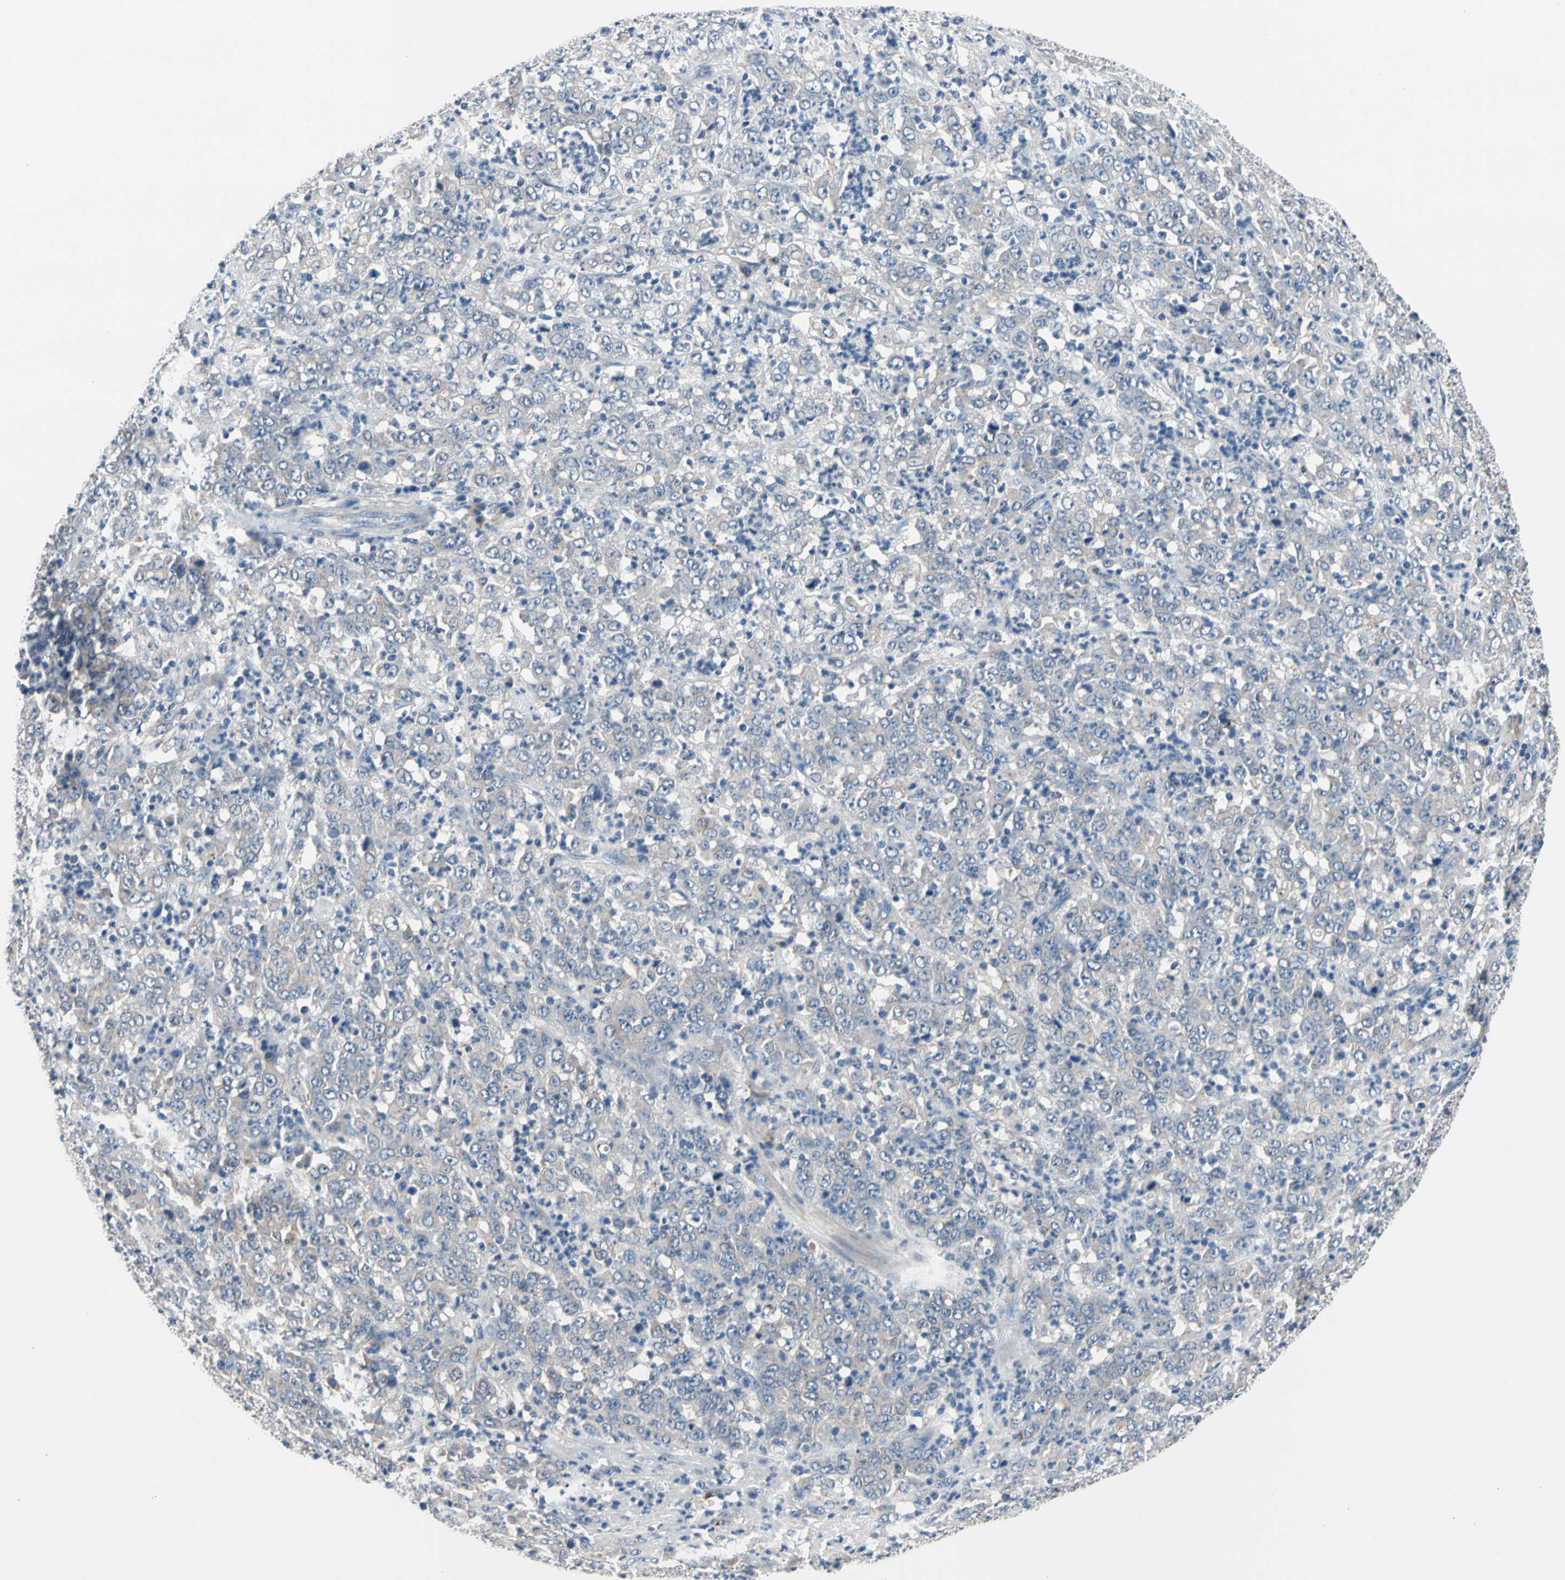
{"staining": {"intensity": "negative", "quantity": "none", "location": "none"}, "tissue": "stomach cancer", "cell_type": "Tumor cells", "image_type": "cancer", "snomed": [{"axis": "morphology", "description": "Adenocarcinoma, NOS"}, {"axis": "topography", "description": "Stomach, lower"}], "caption": "Photomicrograph shows no protein staining in tumor cells of stomach cancer (adenocarcinoma) tissue.", "gene": "PRKAR2B", "patient": {"sex": "female", "age": 71}}